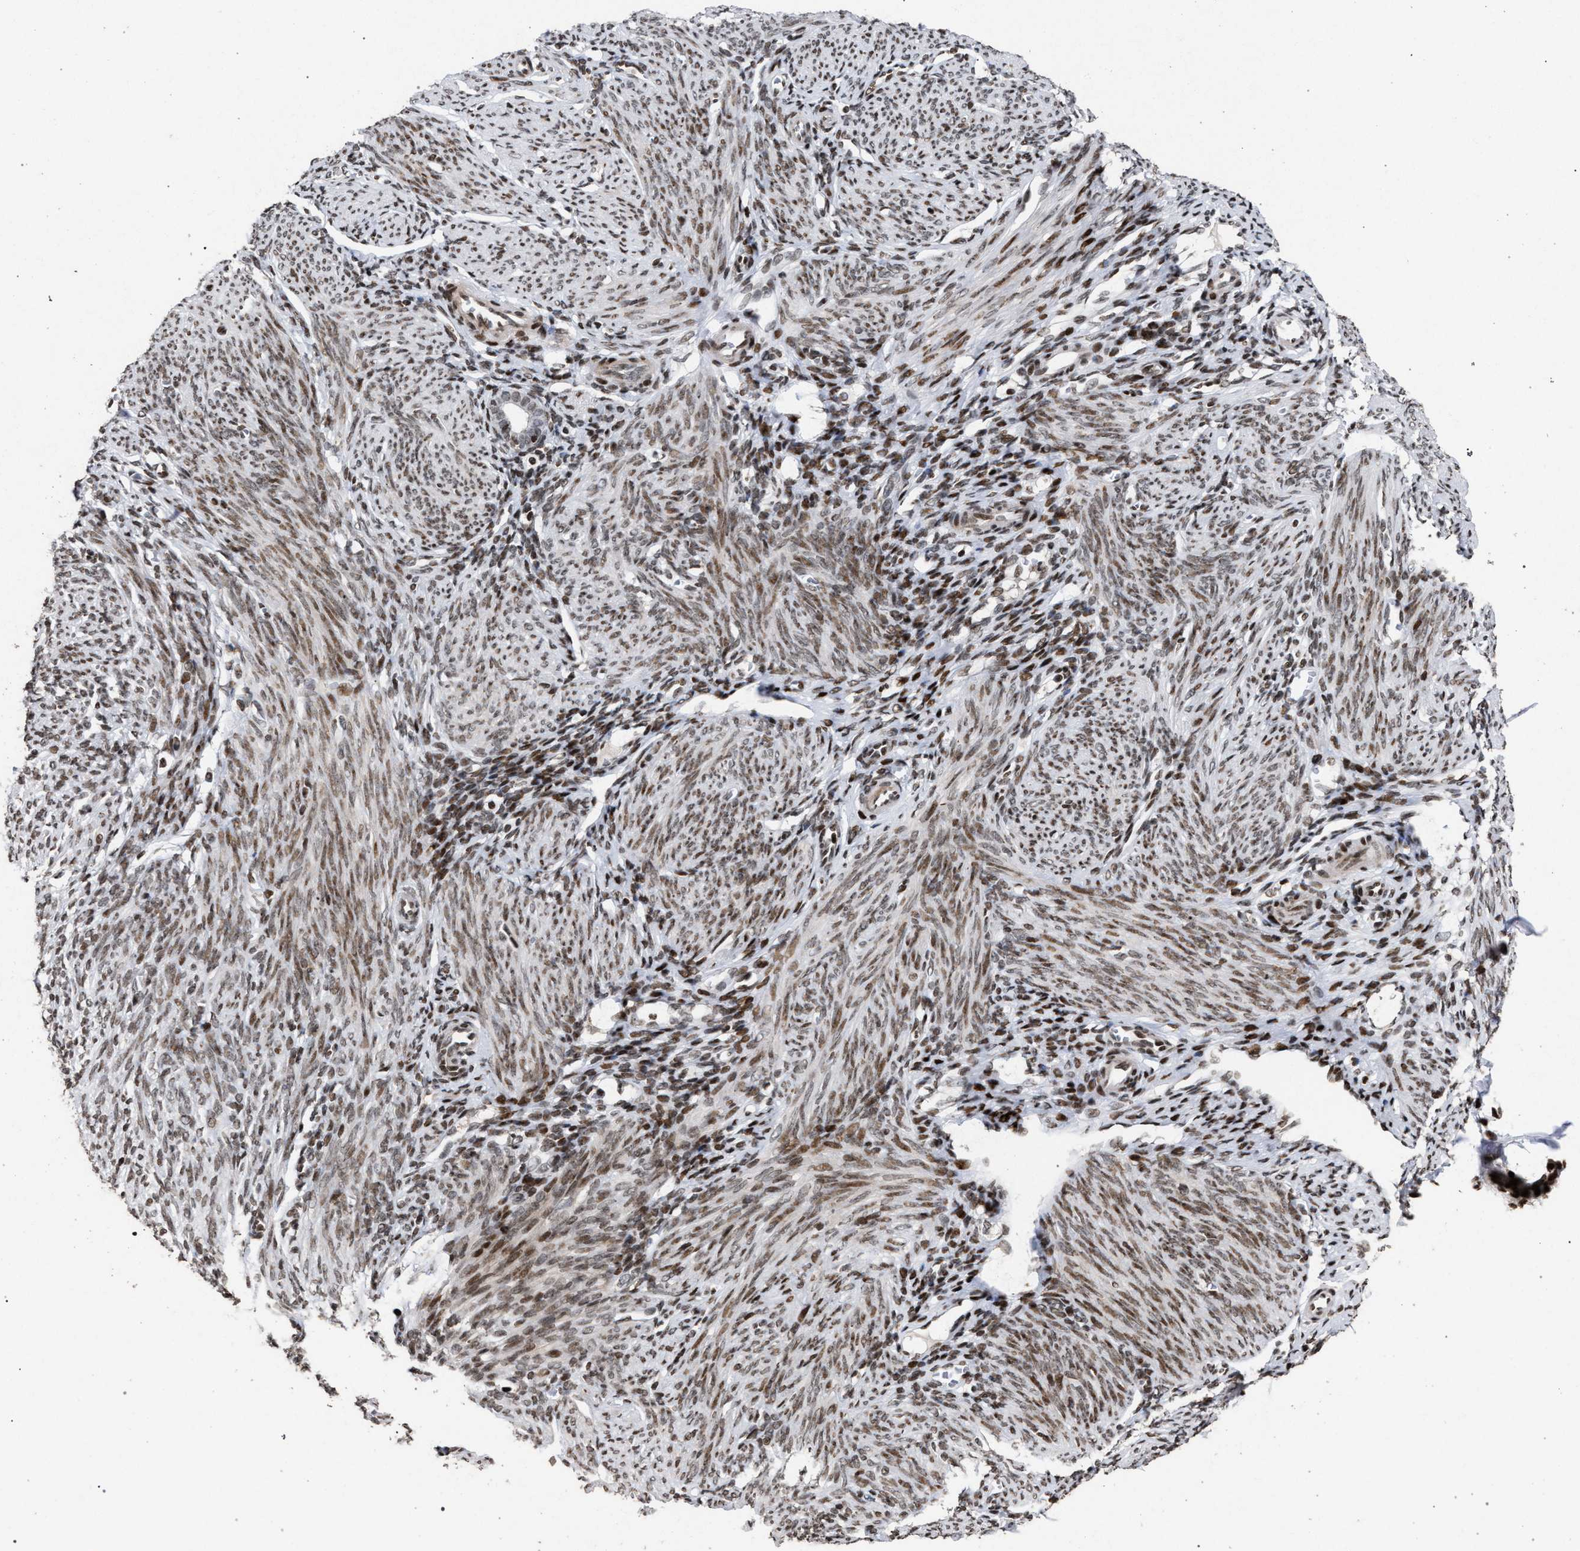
{"staining": {"intensity": "moderate", "quantity": ">75%", "location": "nuclear"}, "tissue": "endometrium", "cell_type": "Cells in endometrial stroma", "image_type": "normal", "snomed": [{"axis": "morphology", "description": "Normal tissue, NOS"}, {"axis": "morphology", "description": "Adenocarcinoma, NOS"}, {"axis": "topography", "description": "Endometrium"}], "caption": "This micrograph displays immunohistochemistry staining of normal endometrium, with medium moderate nuclear positivity in approximately >75% of cells in endometrial stroma.", "gene": "FOXD3", "patient": {"sex": "female", "age": 57}}